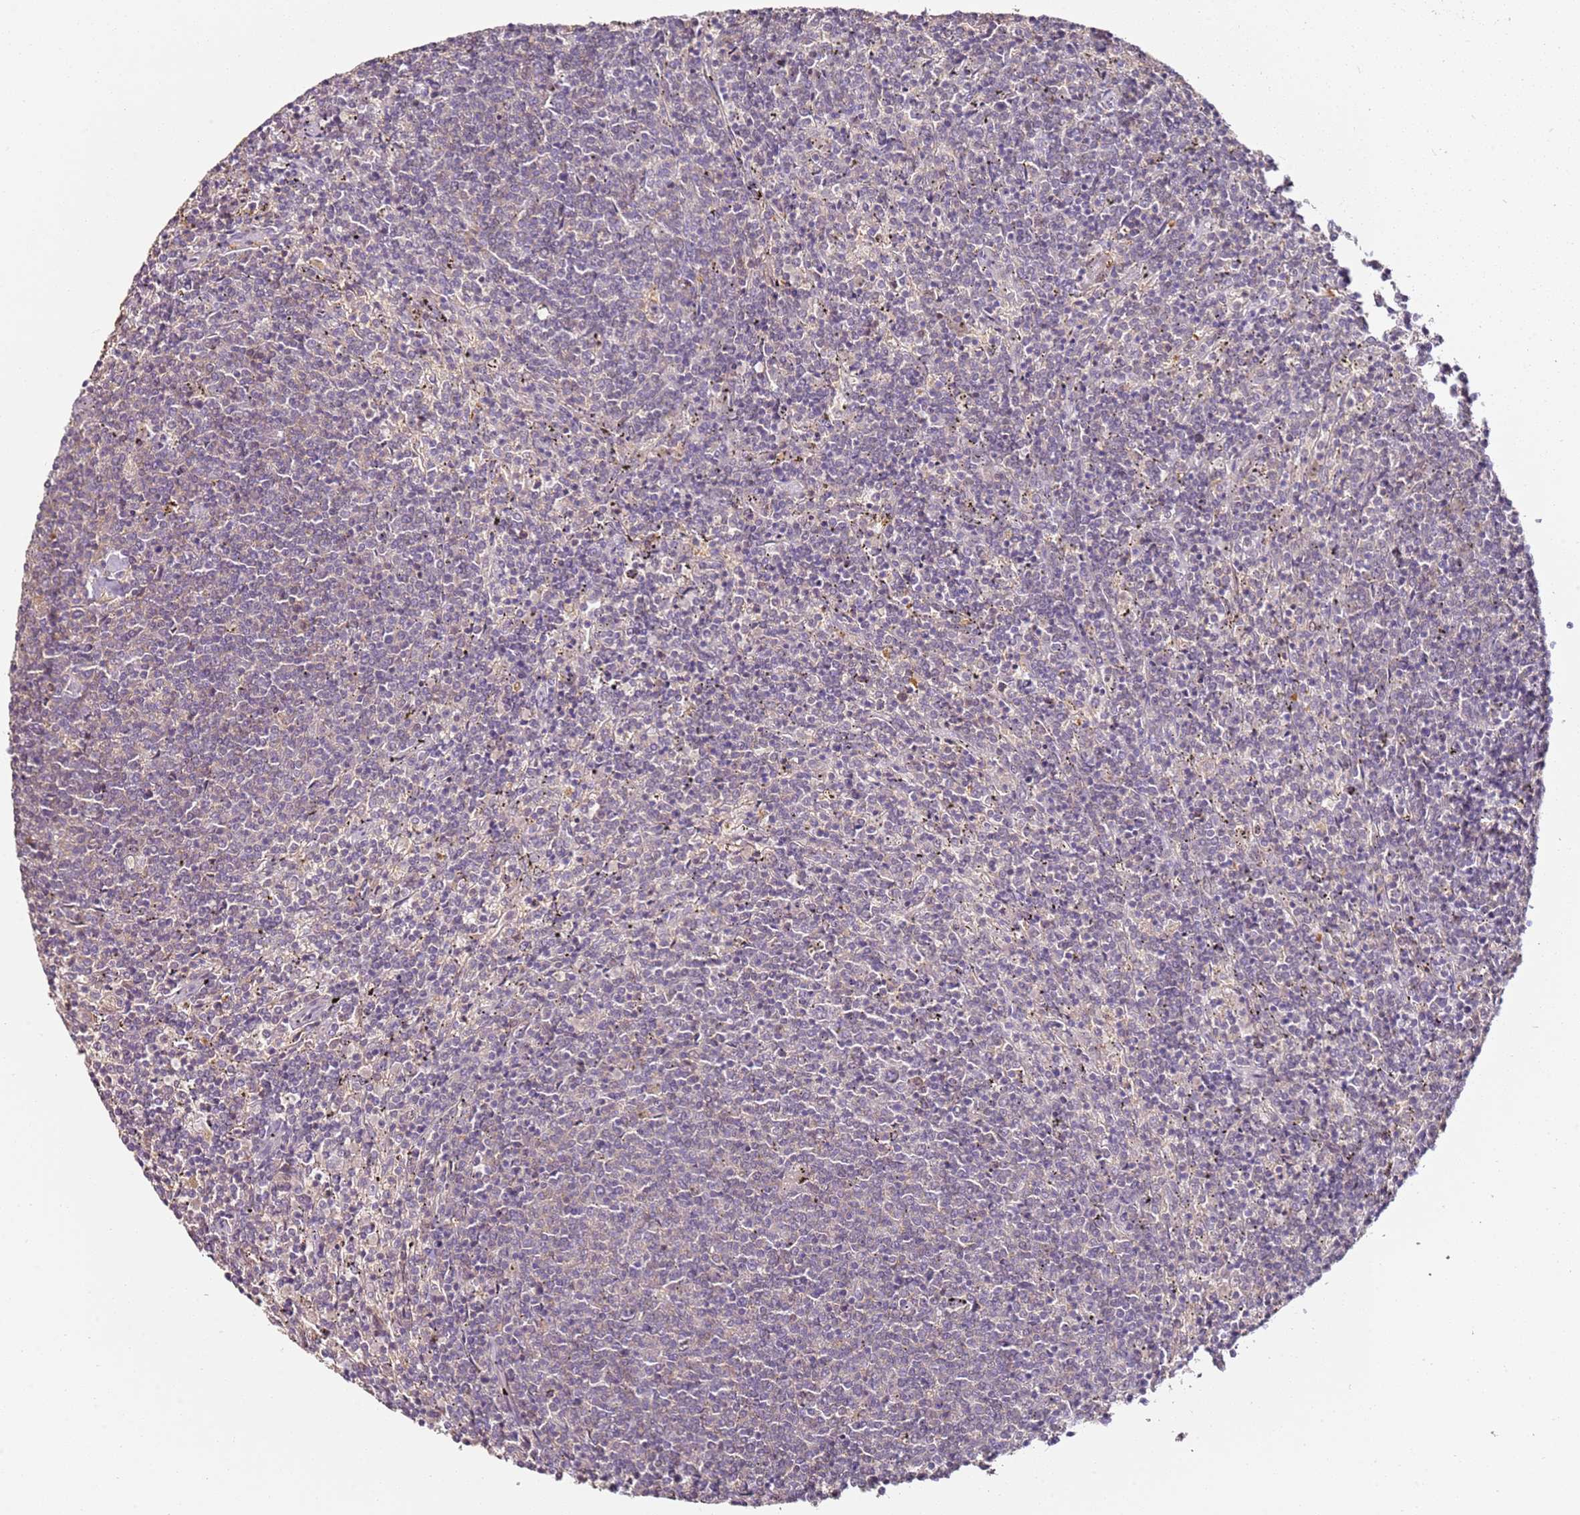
{"staining": {"intensity": "negative", "quantity": "none", "location": "none"}, "tissue": "lymphoma", "cell_type": "Tumor cells", "image_type": "cancer", "snomed": [{"axis": "morphology", "description": "Malignant lymphoma, non-Hodgkin's type, Low grade"}, {"axis": "topography", "description": "Spleen"}], "caption": "Photomicrograph shows no significant protein expression in tumor cells of lymphoma. The staining was performed using DAB (3,3'-diaminobenzidine) to visualize the protein expression in brown, while the nuclei were stained in blue with hematoxylin (Magnification: 20x).", "gene": "MDH1", "patient": {"sex": "female", "age": 50}}